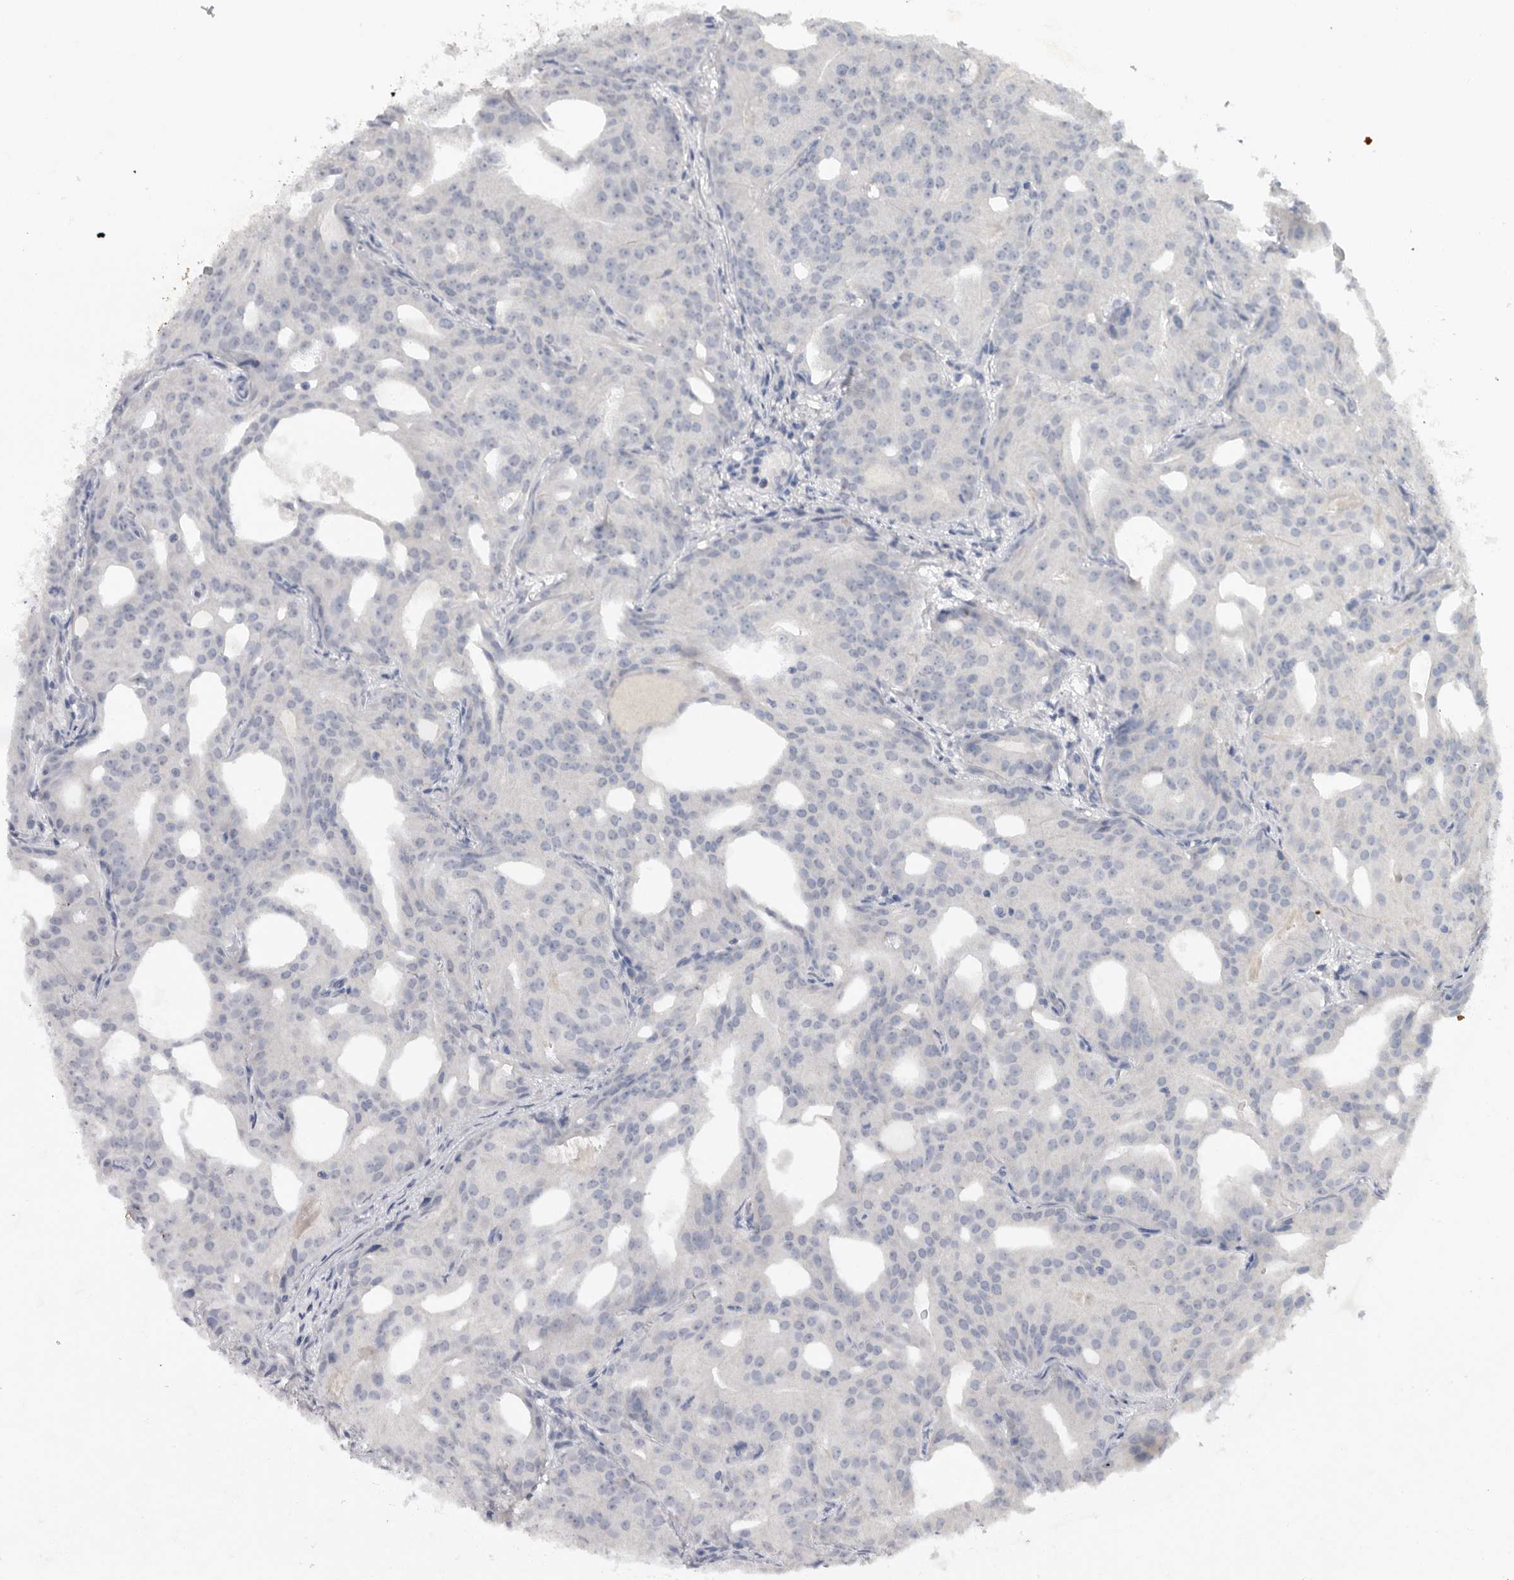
{"staining": {"intensity": "negative", "quantity": "none", "location": "none"}, "tissue": "prostate cancer", "cell_type": "Tumor cells", "image_type": "cancer", "snomed": [{"axis": "morphology", "description": "Adenocarcinoma, Medium grade"}, {"axis": "topography", "description": "Prostate"}], "caption": "Immunohistochemistry of human prostate cancer shows no expression in tumor cells.", "gene": "REG4", "patient": {"sex": "male", "age": 88}}